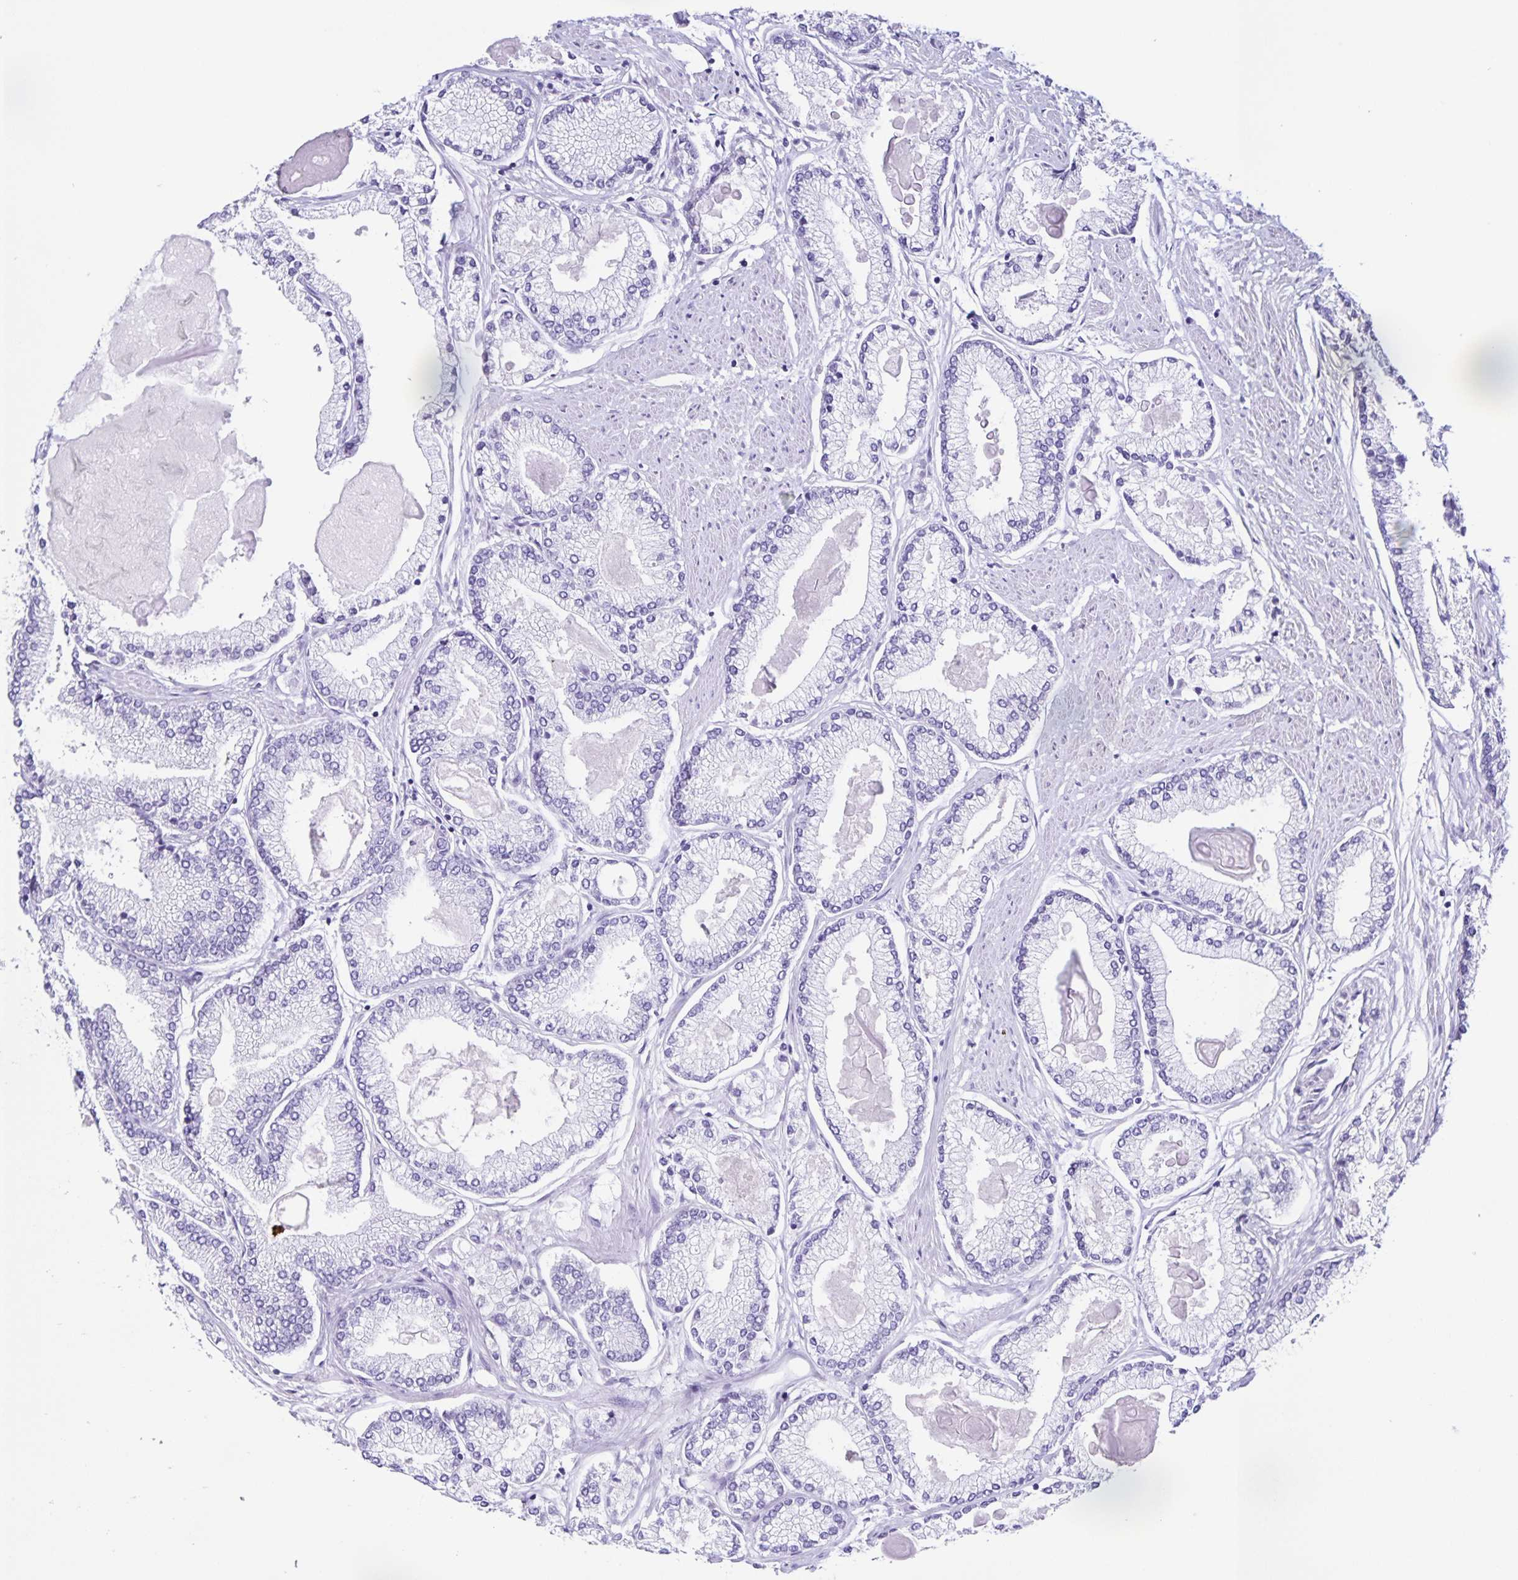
{"staining": {"intensity": "negative", "quantity": "none", "location": "none"}, "tissue": "prostate cancer", "cell_type": "Tumor cells", "image_type": "cancer", "snomed": [{"axis": "morphology", "description": "Adenocarcinoma, High grade"}, {"axis": "topography", "description": "Prostate"}], "caption": "High power microscopy image of an immunohistochemistry (IHC) histopathology image of adenocarcinoma (high-grade) (prostate), revealing no significant positivity in tumor cells.", "gene": "FAM170A", "patient": {"sex": "male", "age": 68}}